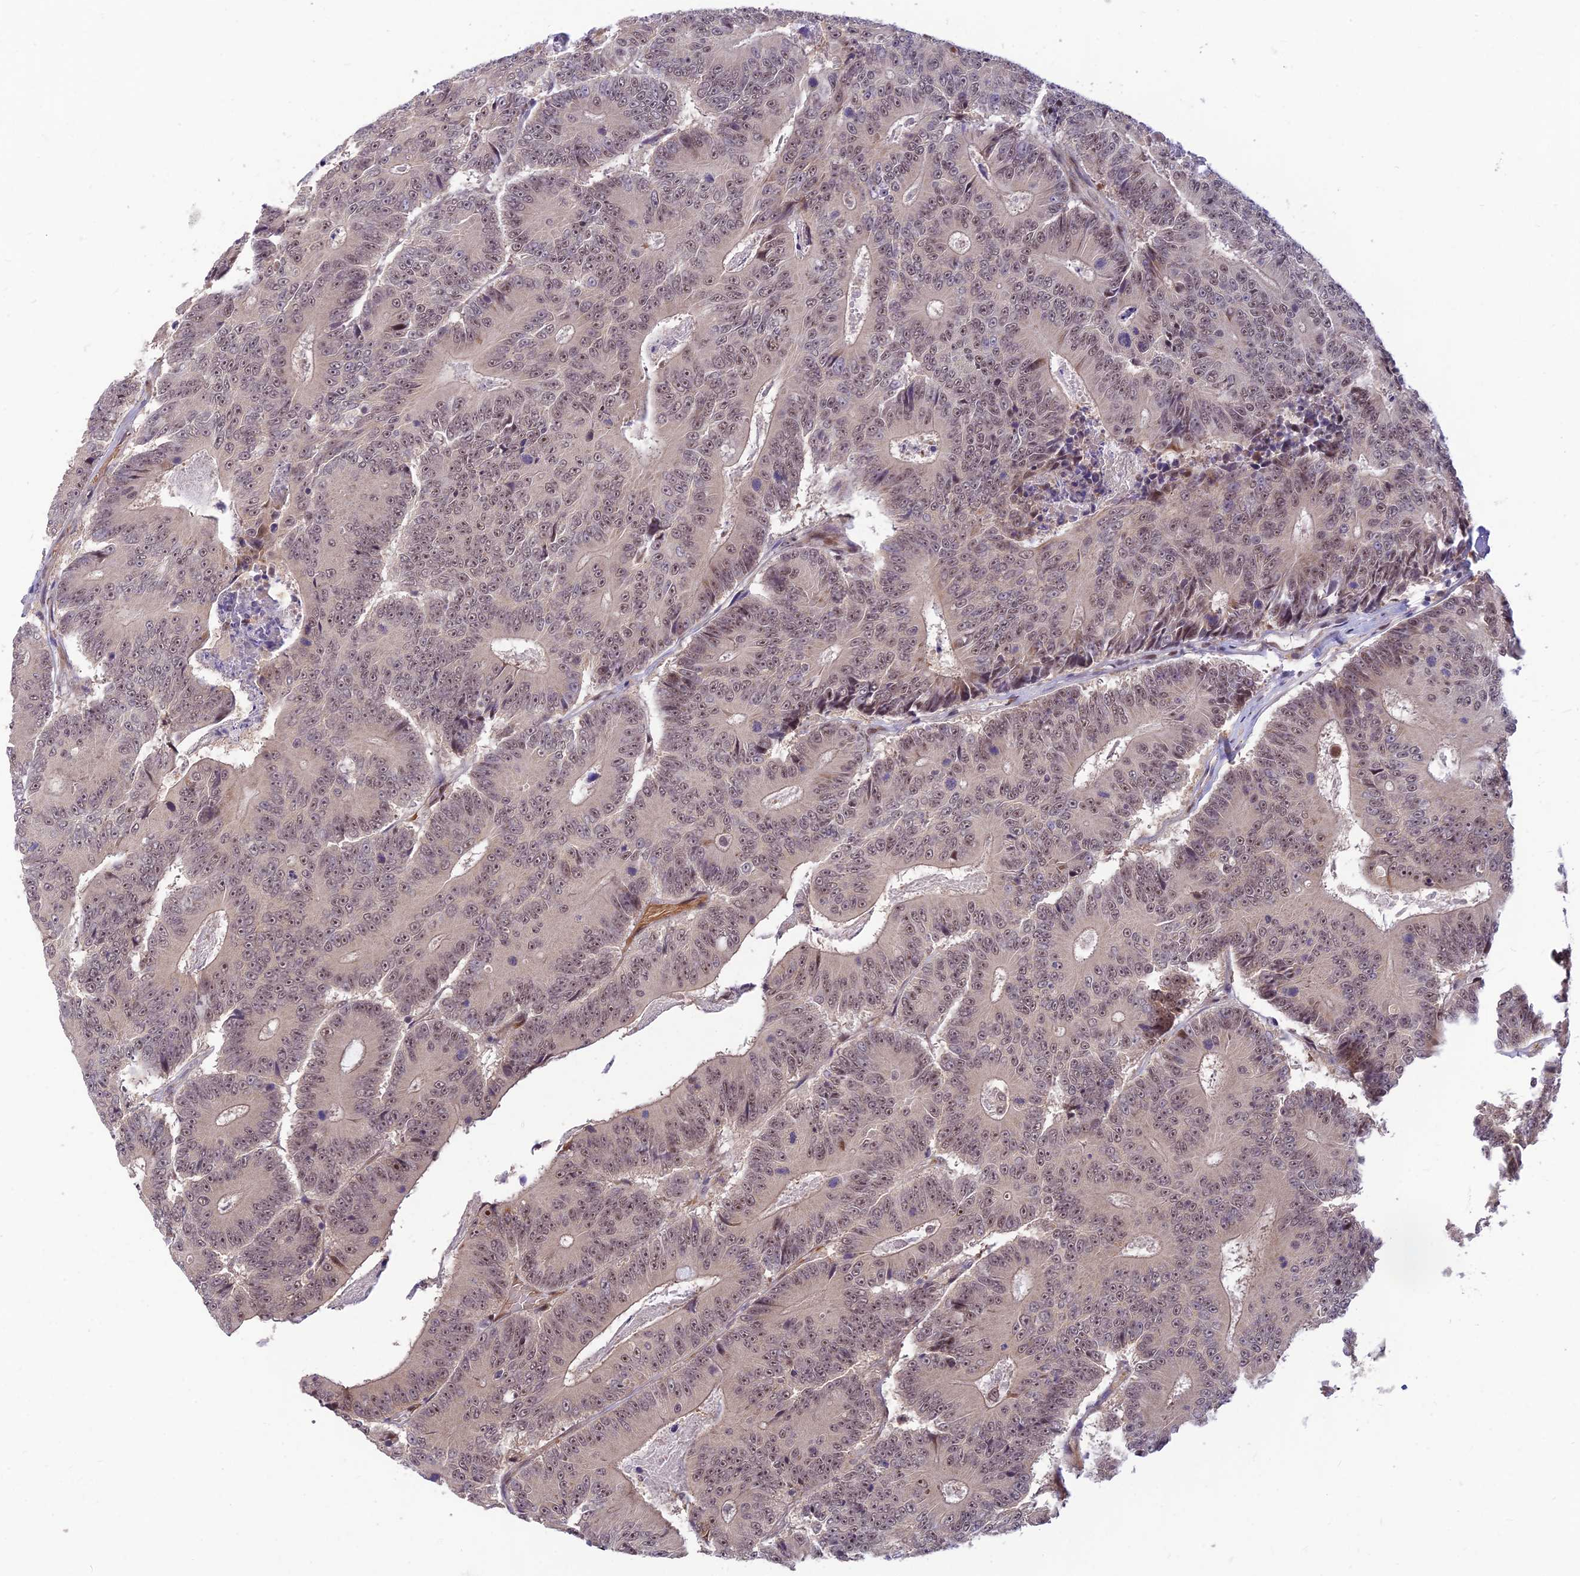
{"staining": {"intensity": "weak", "quantity": ">75%", "location": "nuclear"}, "tissue": "colorectal cancer", "cell_type": "Tumor cells", "image_type": "cancer", "snomed": [{"axis": "morphology", "description": "Adenocarcinoma, NOS"}, {"axis": "topography", "description": "Colon"}], "caption": "About >75% of tumor cells in human colorectal cancer (adenocarcinoma) demonstrate weak nuclear protein staining as visualized by brown immunohistochemical staining.", "gene": "ASPDH", "patient": {"sex": "male", "age": 83}}